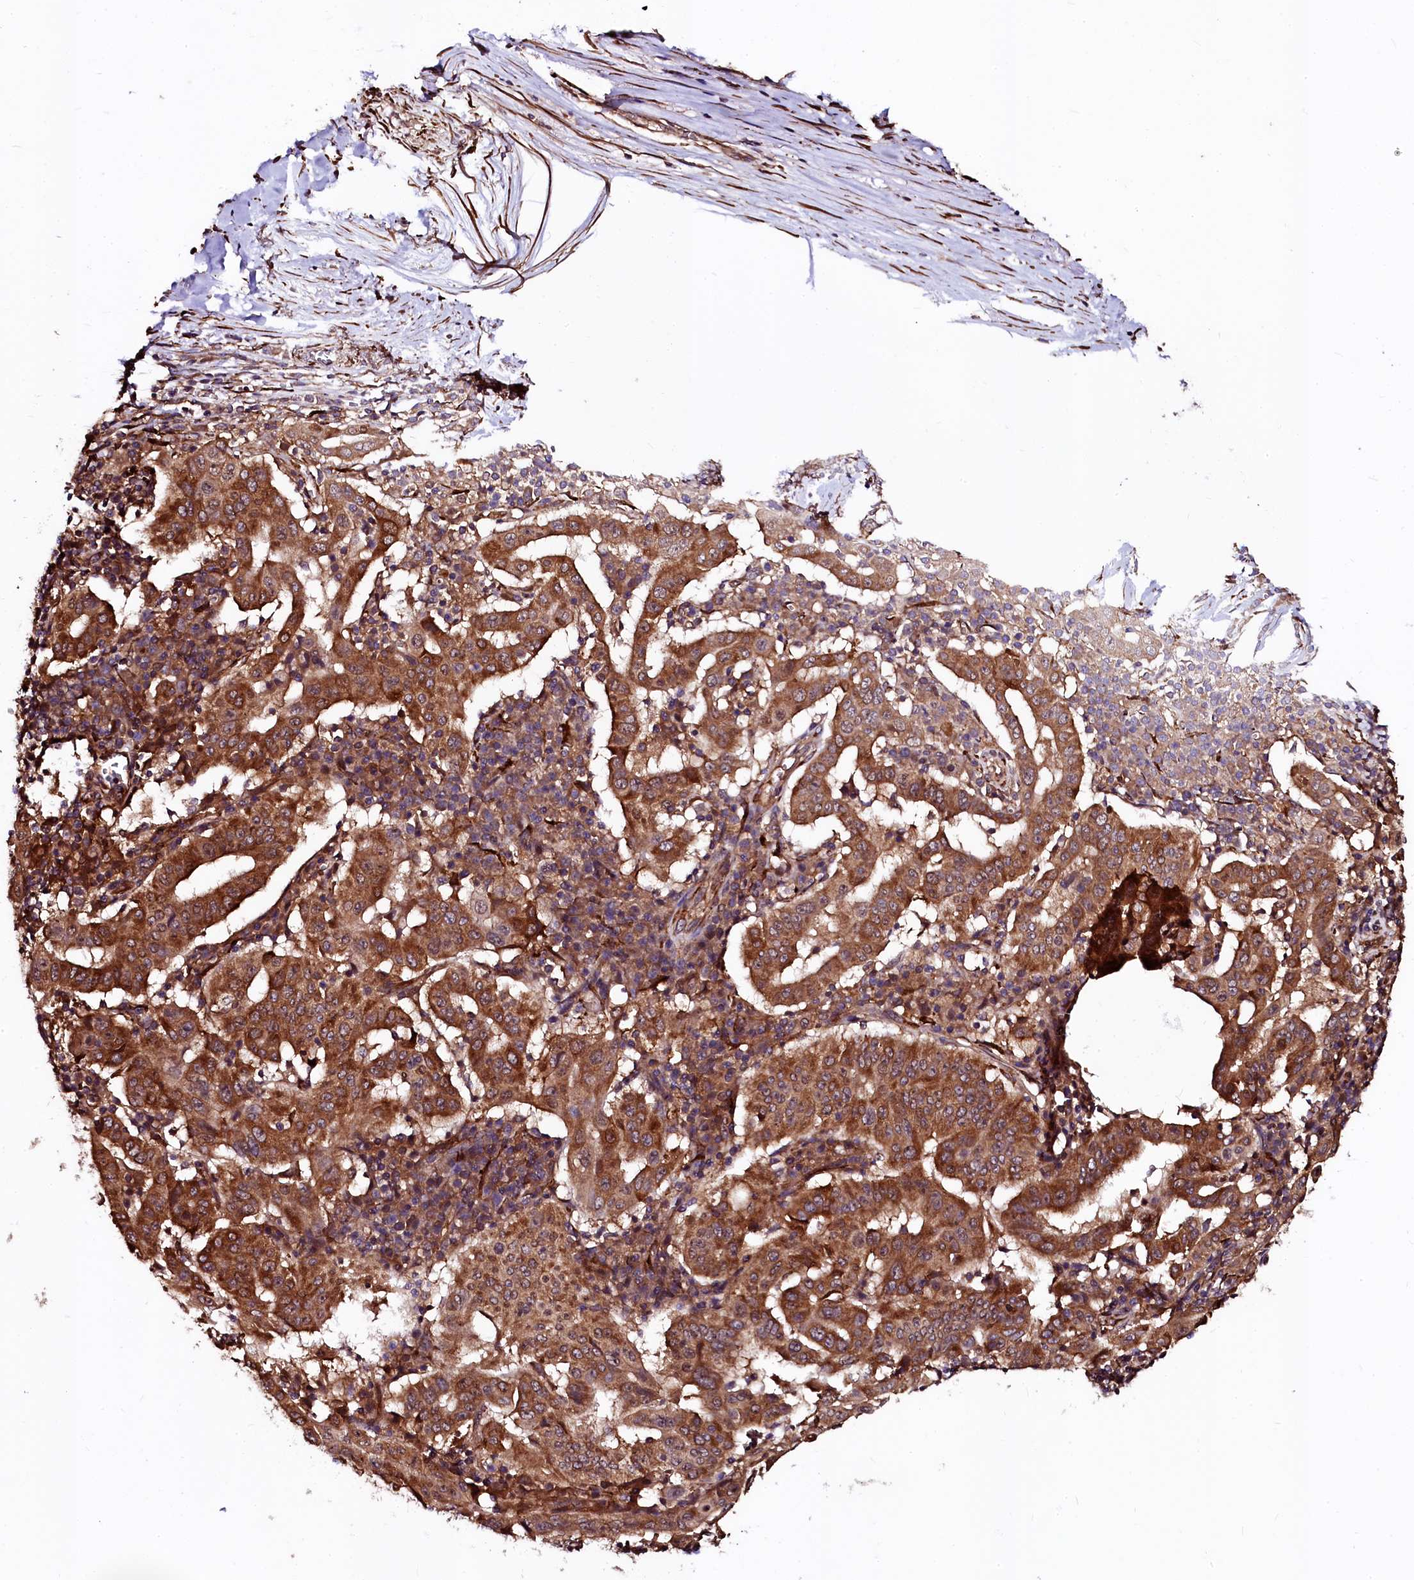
{"staining": {"intensity": "strong", "quantity": ">75%", "location": "cytoplasmic/membranous"}, "tissue": "pancreatic cancer", "cell_type": "Tumor cells", "image_type": "cancer", "snomed": [{"axis": "morphology", "description": "Adenocarcinoma, NOS"}, {"axis": "topography", "description": "Pancreas"}], "caption": "Immunohistochemical staining of pancreatic cancer (adenocarcinoma) reveals strong cytoplasmic/membranous protein staining in about >75% of tumor cells. The staining is performed using DAB (3,3'-diaminobenzidine) brown chromogen to label protein expression. The nuclei are counter-stained blue using hematoxylin.", "gene": "N4BP1", "patient": {"sex": "male", "age": 63}}